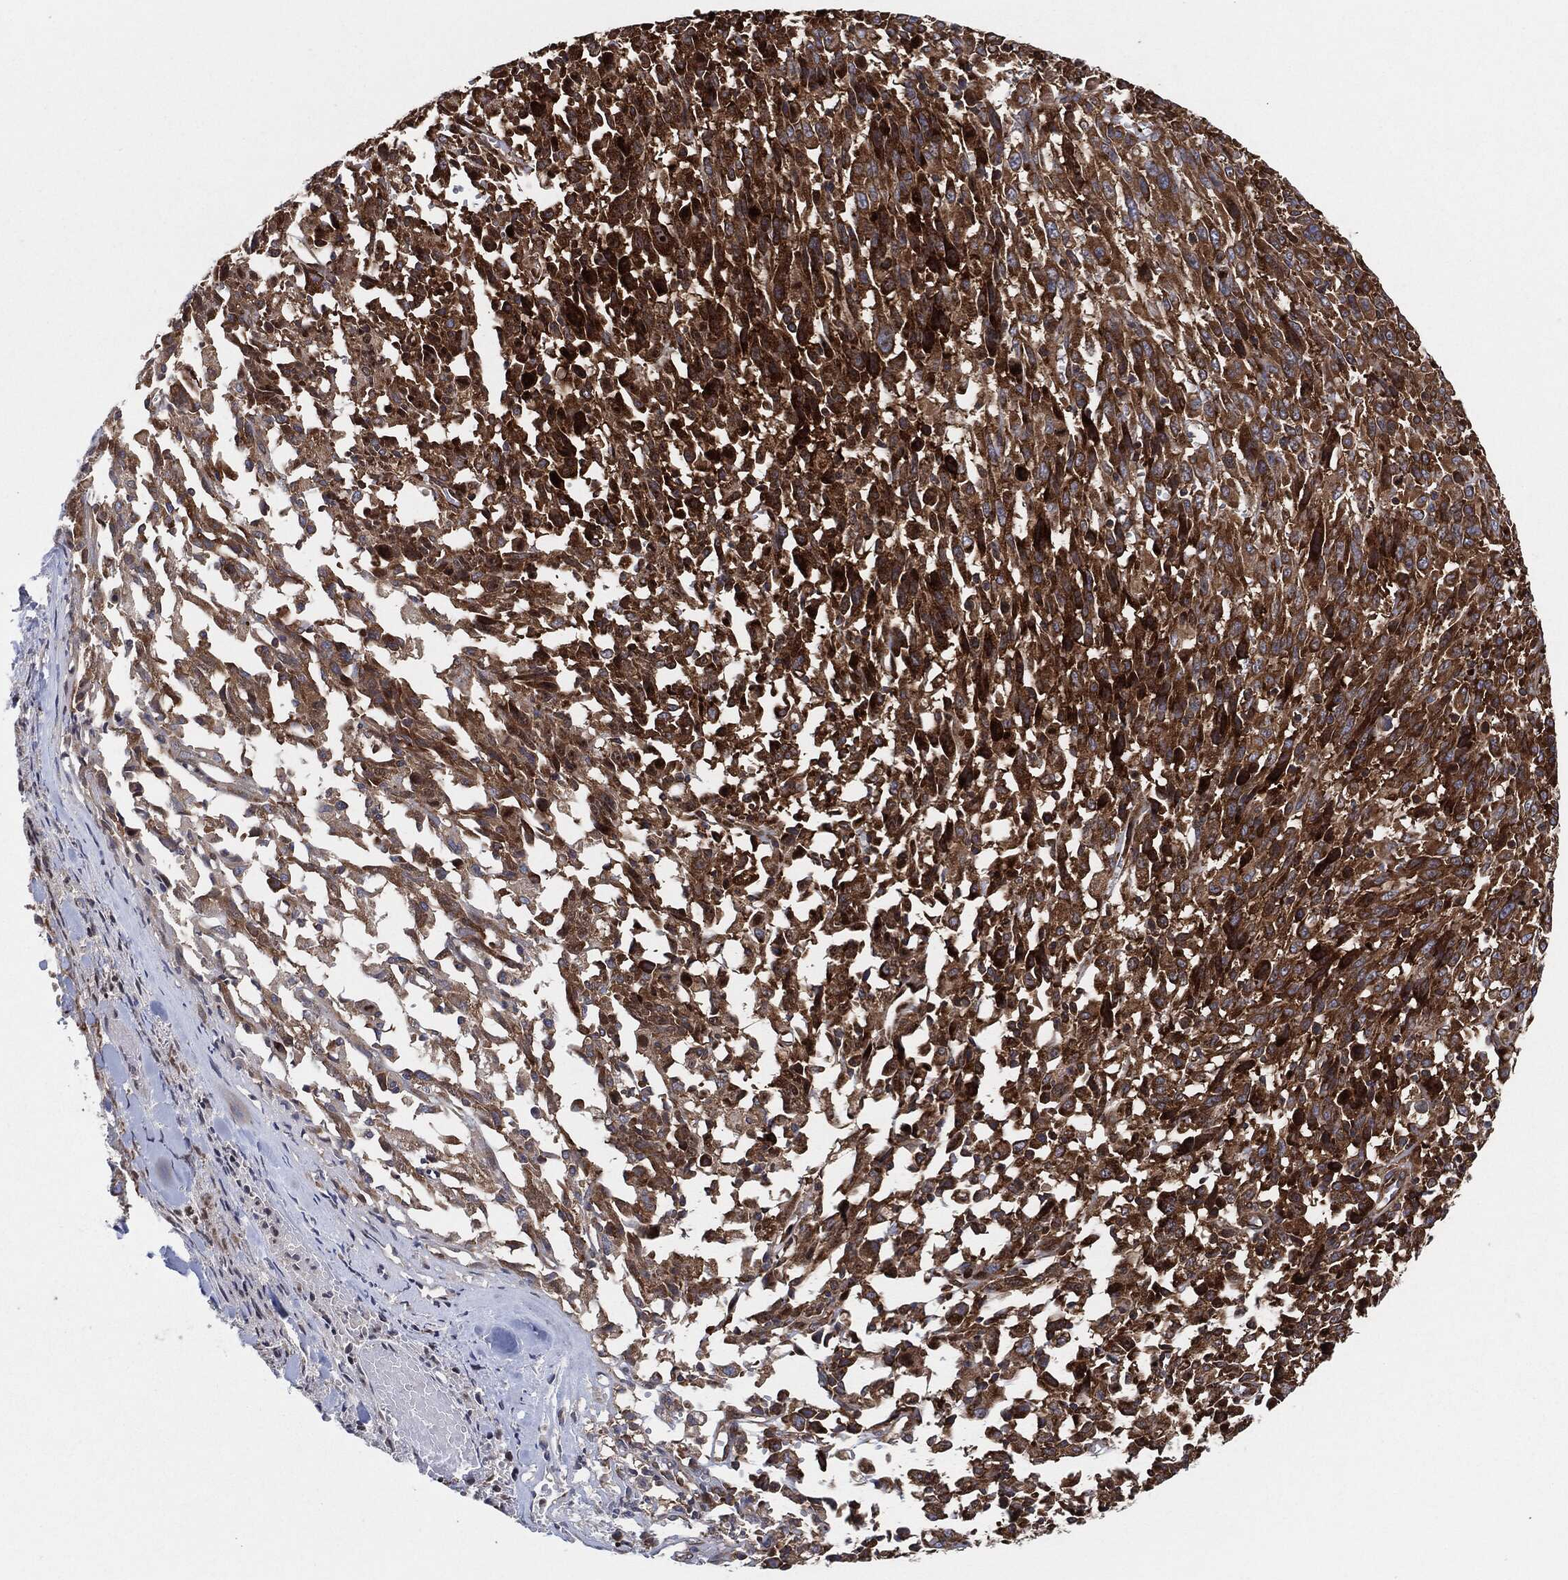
{"staining": {"intensity": "strong", "quantity": ">75%", "location": "cytoplasmic/membranous"}, "tissue": "melanoma", "cell_type": "Tumor cells", "image_type": "cancer", "snomed": [{"axis": "morphology", "description": "Malignant melanoma, NOS"}, {"axis": "topography", "description": "Skin"}], "caption": "Immunohistochemistry (IHC) of melanoma displays high levels of strong cytoplasmic/membranous expression in about >75% of tumor cells. (brown staining indicates protein expression, while blue staining denotes nuclei).", "gene": "EIF2S2", "patient": {"sex": "female", "age": 91}}